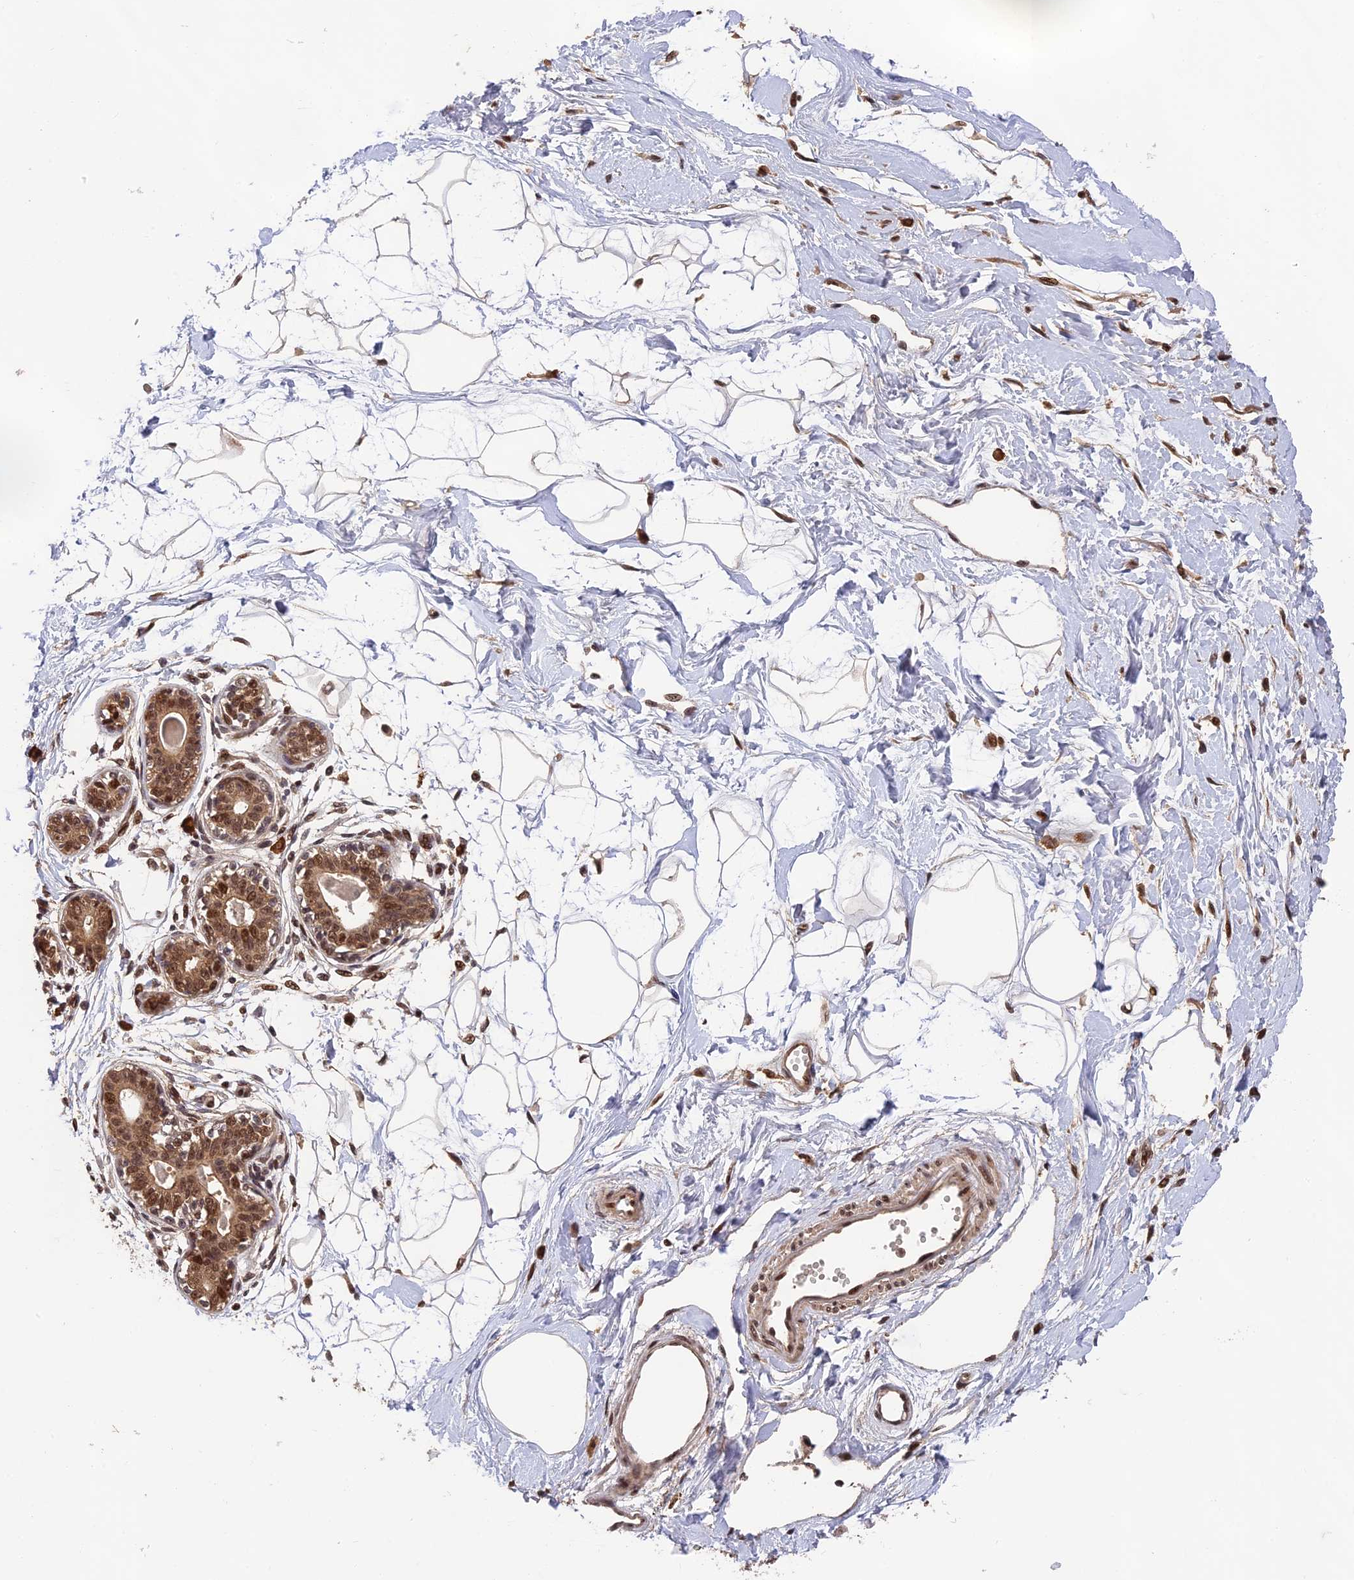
{"staining": {"intensity": "weak", "quantity": "<25%", "location": "cytoplasmic/membranous"}, "tissue": "breast", "cell_type": "Adipocytes", "image_type": "normal", "snomed": [{"axis": "morphology", "description": "Normal tissue, NOS"}, {"axis": "topography", "description": "Breast"}], "caption": "The image reveals no significant positivity in adipocytes of breast.", "gene": "OSBPL1A", "patient": {"sex": "female", "age": 45}}